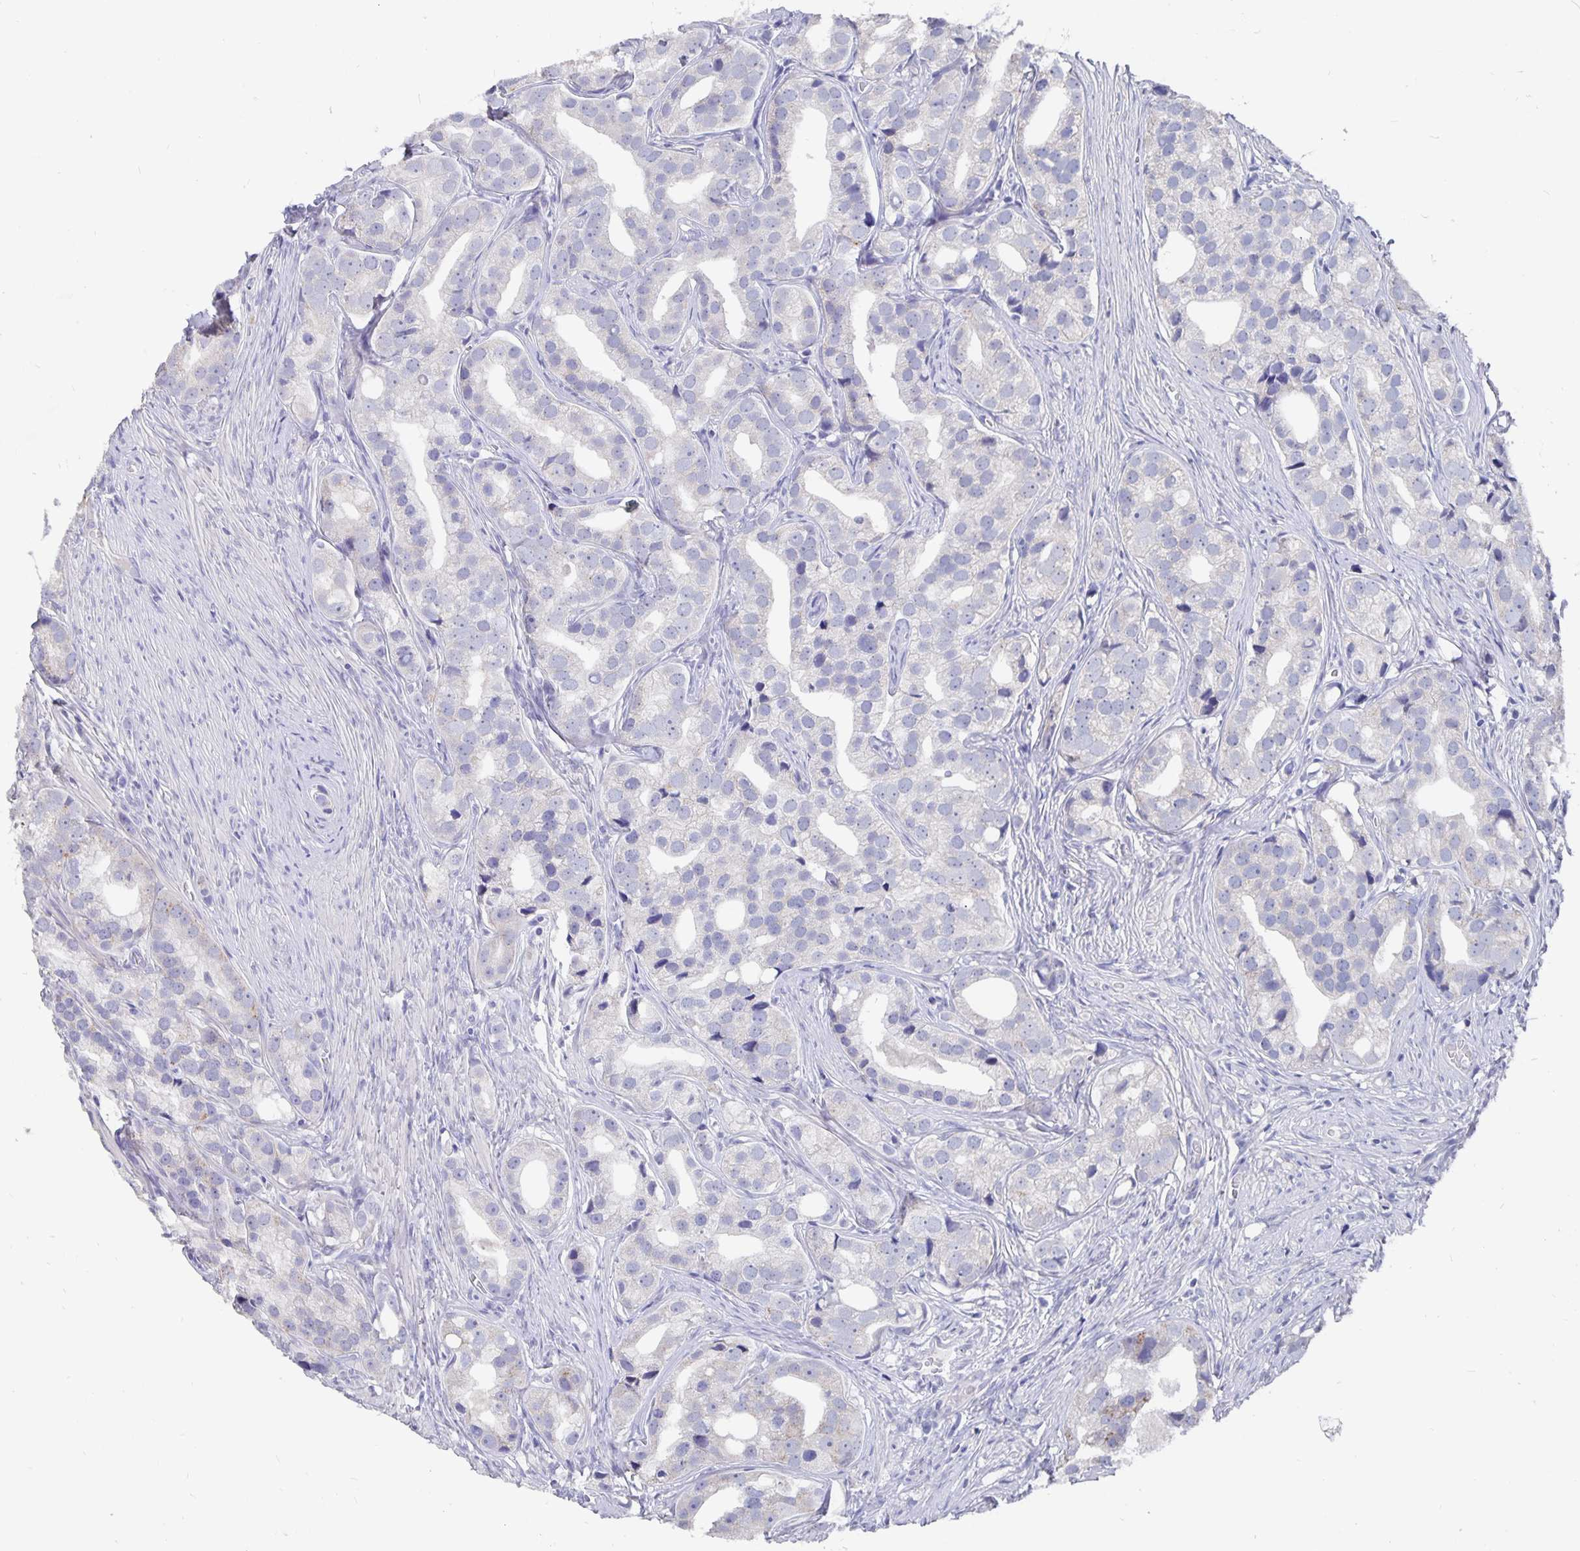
{"staining": {"intensity": "negative", "quantity": "none", "location": "none"}, "tissue": "prostate cancer", "cell_type": "Tumor cells", "image_type": "cancer", "snomed": [{"axis": "morphology", "description": "Adenocarcinoma, High grade"}, {"axis": "topography", "description": "Prostate"}], "caption": "Image shows no significant protein expression in tumor cells of prostate cancer.", "gene": "SMOC1", "patient": {"sex": "male", "age": 75}}